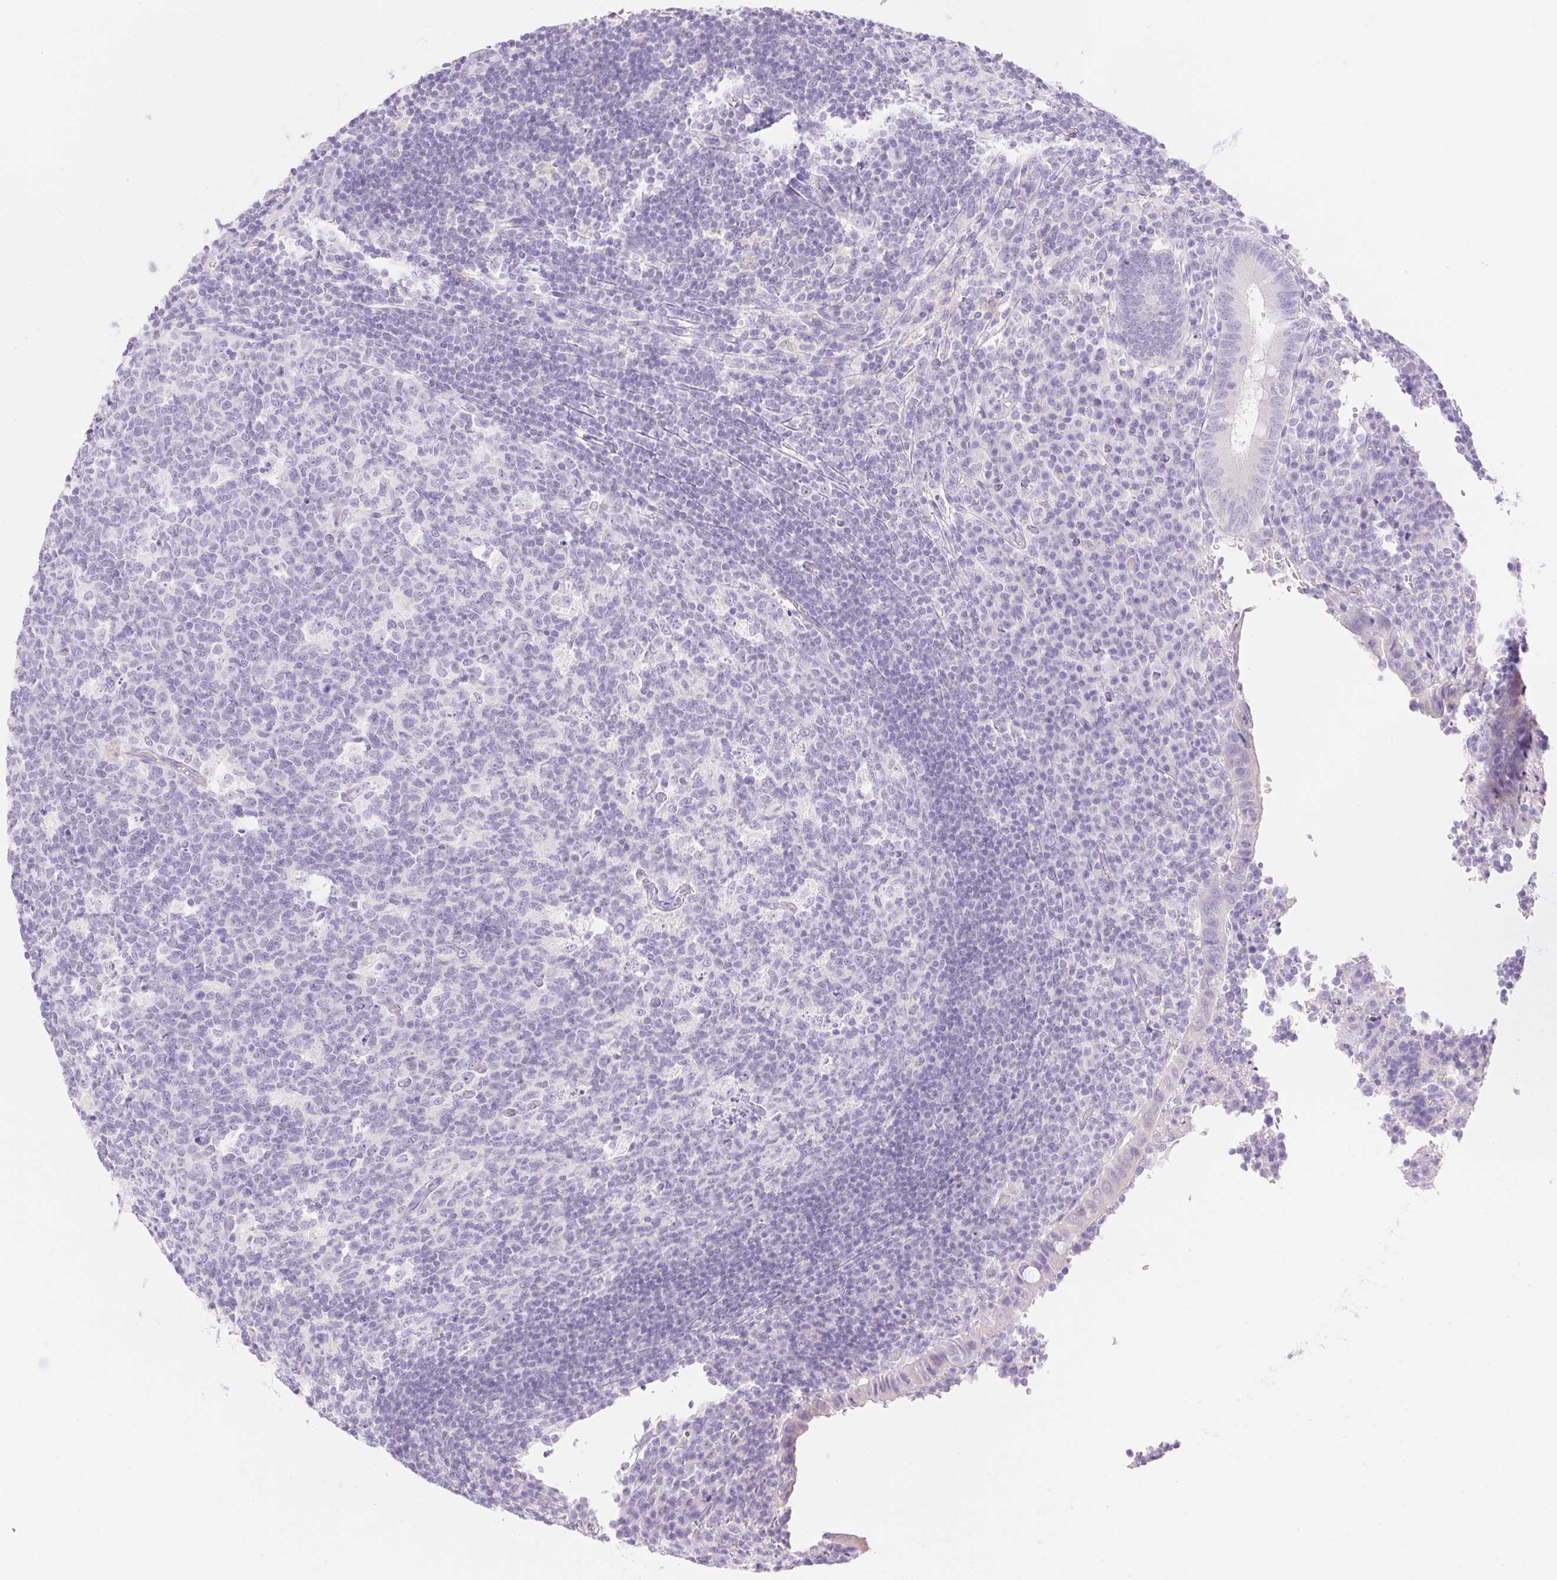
{"staining": {"intensity": "negative", "quantity": "none", "location": "none"}, "tissue": "appendix", "cell_type": "Glandular cells", "image_type": "normal", "snomed": [{"axis": "morphology", "description": "Normal tissue, NOS"}, {"axis": "topography", "description": "Appendix"}], "caption": "Photomicrograph shows no protein staining in glandular cells of normal appendix.", "gene": "DHCR24", "patient": {"sex": "male", "age": 18}}